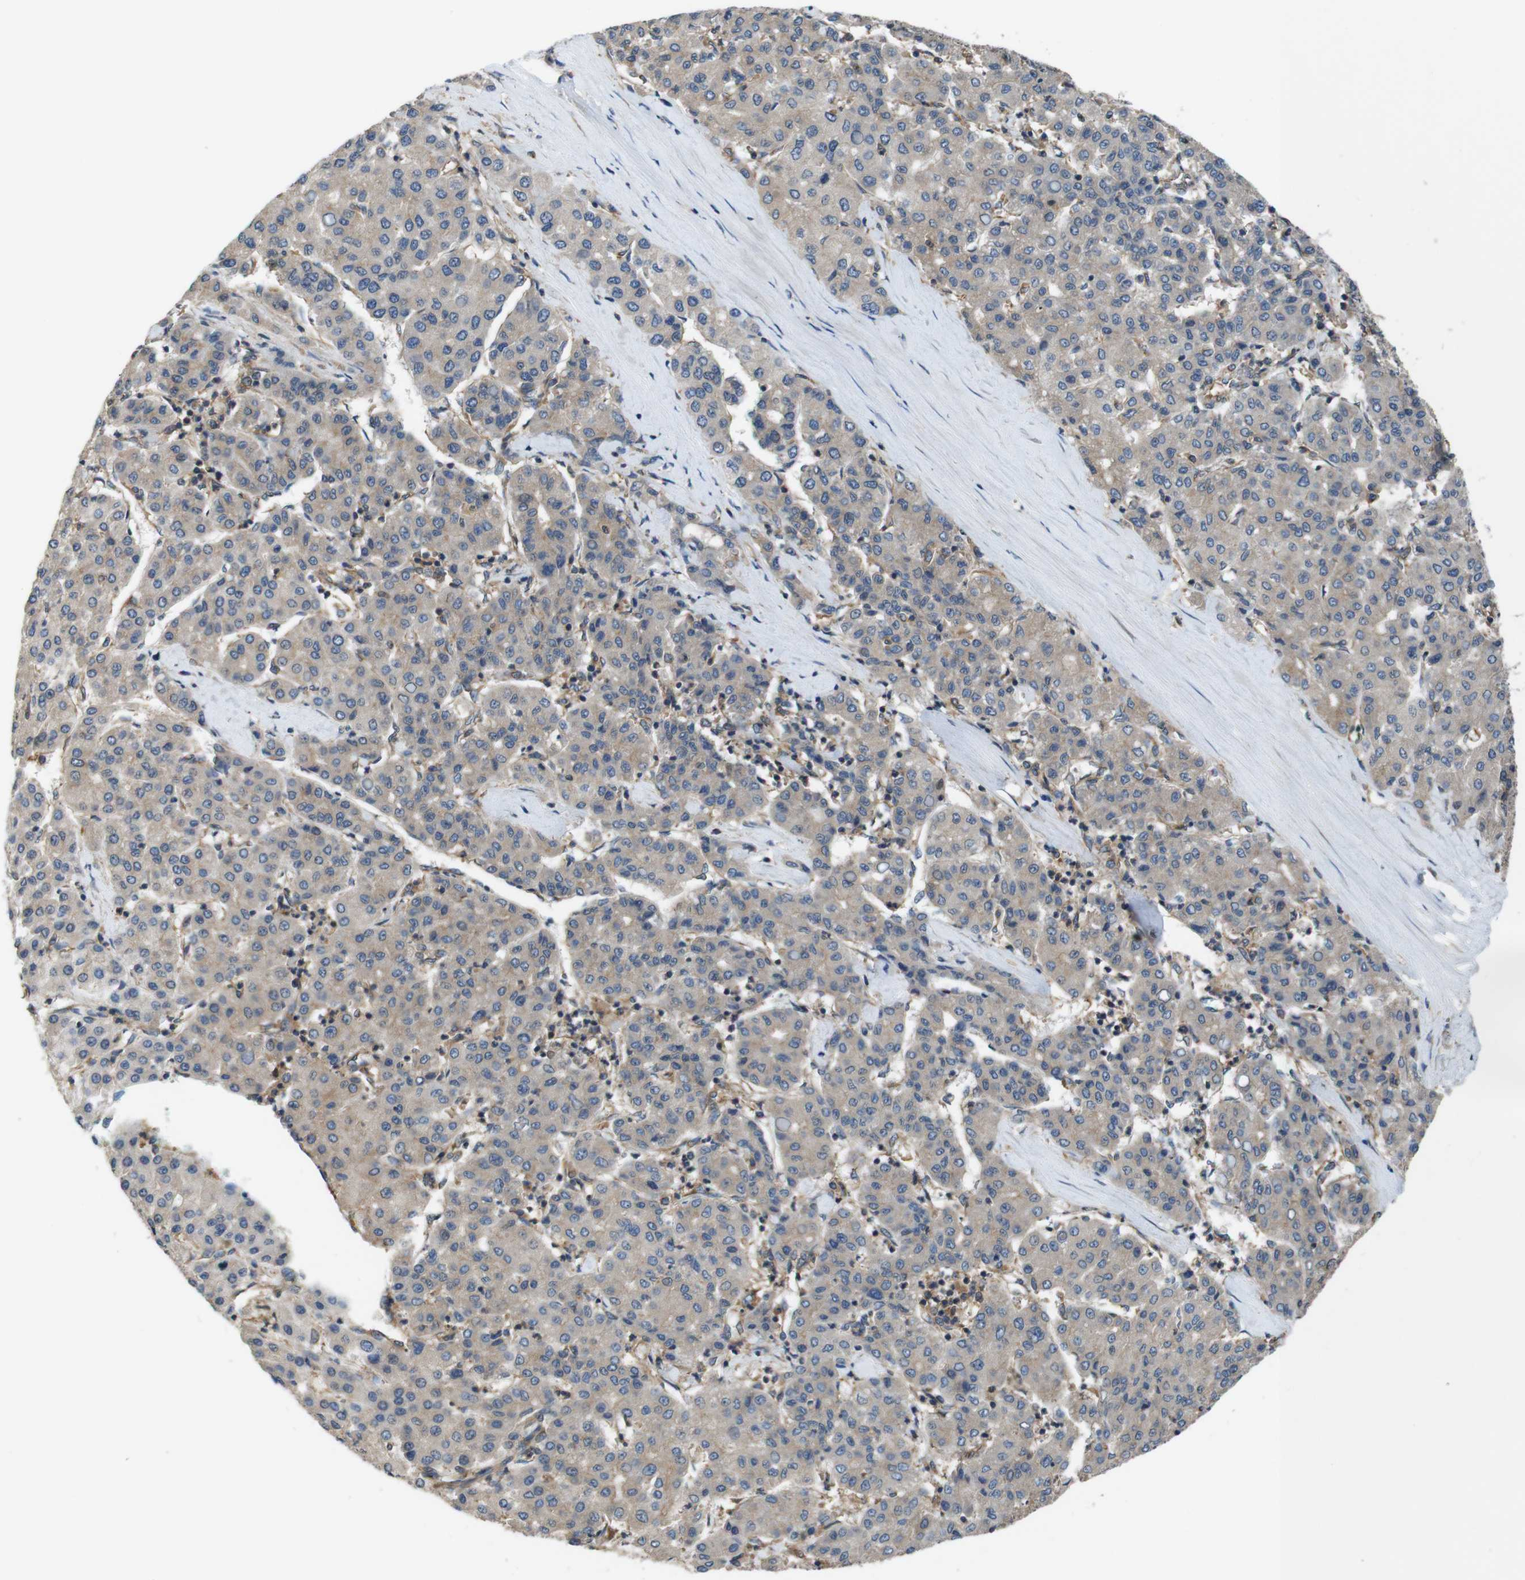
{"staining": {"intensity": "weak", "quantity": "<25%", "location": "cytoplasmic/membranous"}, "tissue": "liver cancer", "cell_type": "Tumor cells", "image_type": "cancer", "snomed": [{"axis": "morphology", "description": "Carcinoma, Hepatocellular, NOS"}, {"axis": "topography", "description": "Liver"}], "caption": "Liver hepatocellular carcinoma stained for a protein using immunohistochemistry shows no positivity tumor cells.", "gene": "DCTN1", "patient": {"sex": "male", "age": 65}}